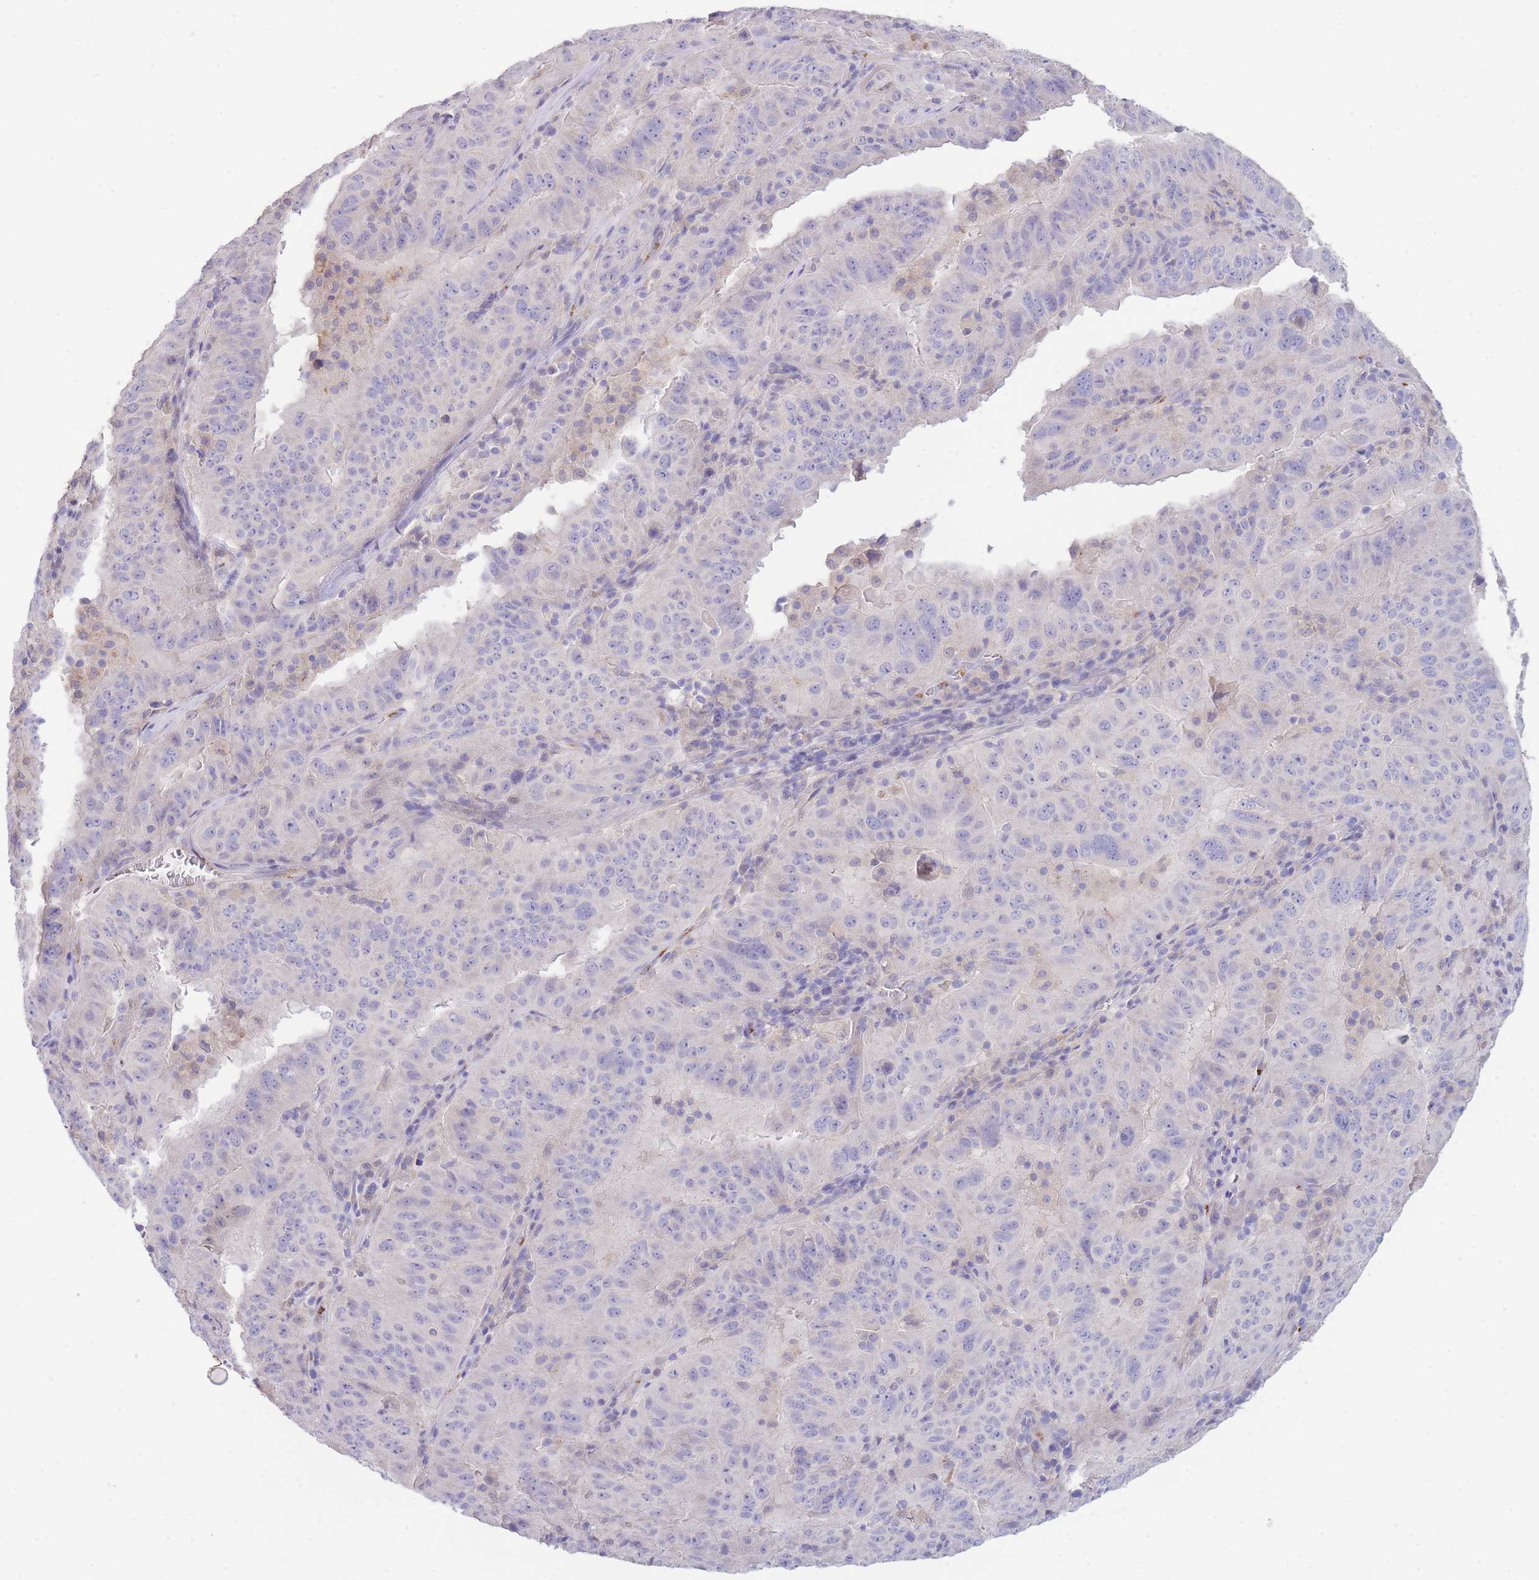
{"staining": {"intensity": "negative", "quantity": "none", "location": "none"}, "tissue": "pancreatic cancer", "cell_type": "Tumor cells", "image_type": "cancer", "snomed": [{"axis": "morphology", "description": "Adenocarcinoma, NOS"}, {"axis": "topography", "description": "Pancreas"}], "caption": "Immunohistochemistry of adenocarcinoma (pancreatic) demonstrates no staining in tumor cells.", "gene": "CENPM", "patient": {"sex": "male", "age": 63}}